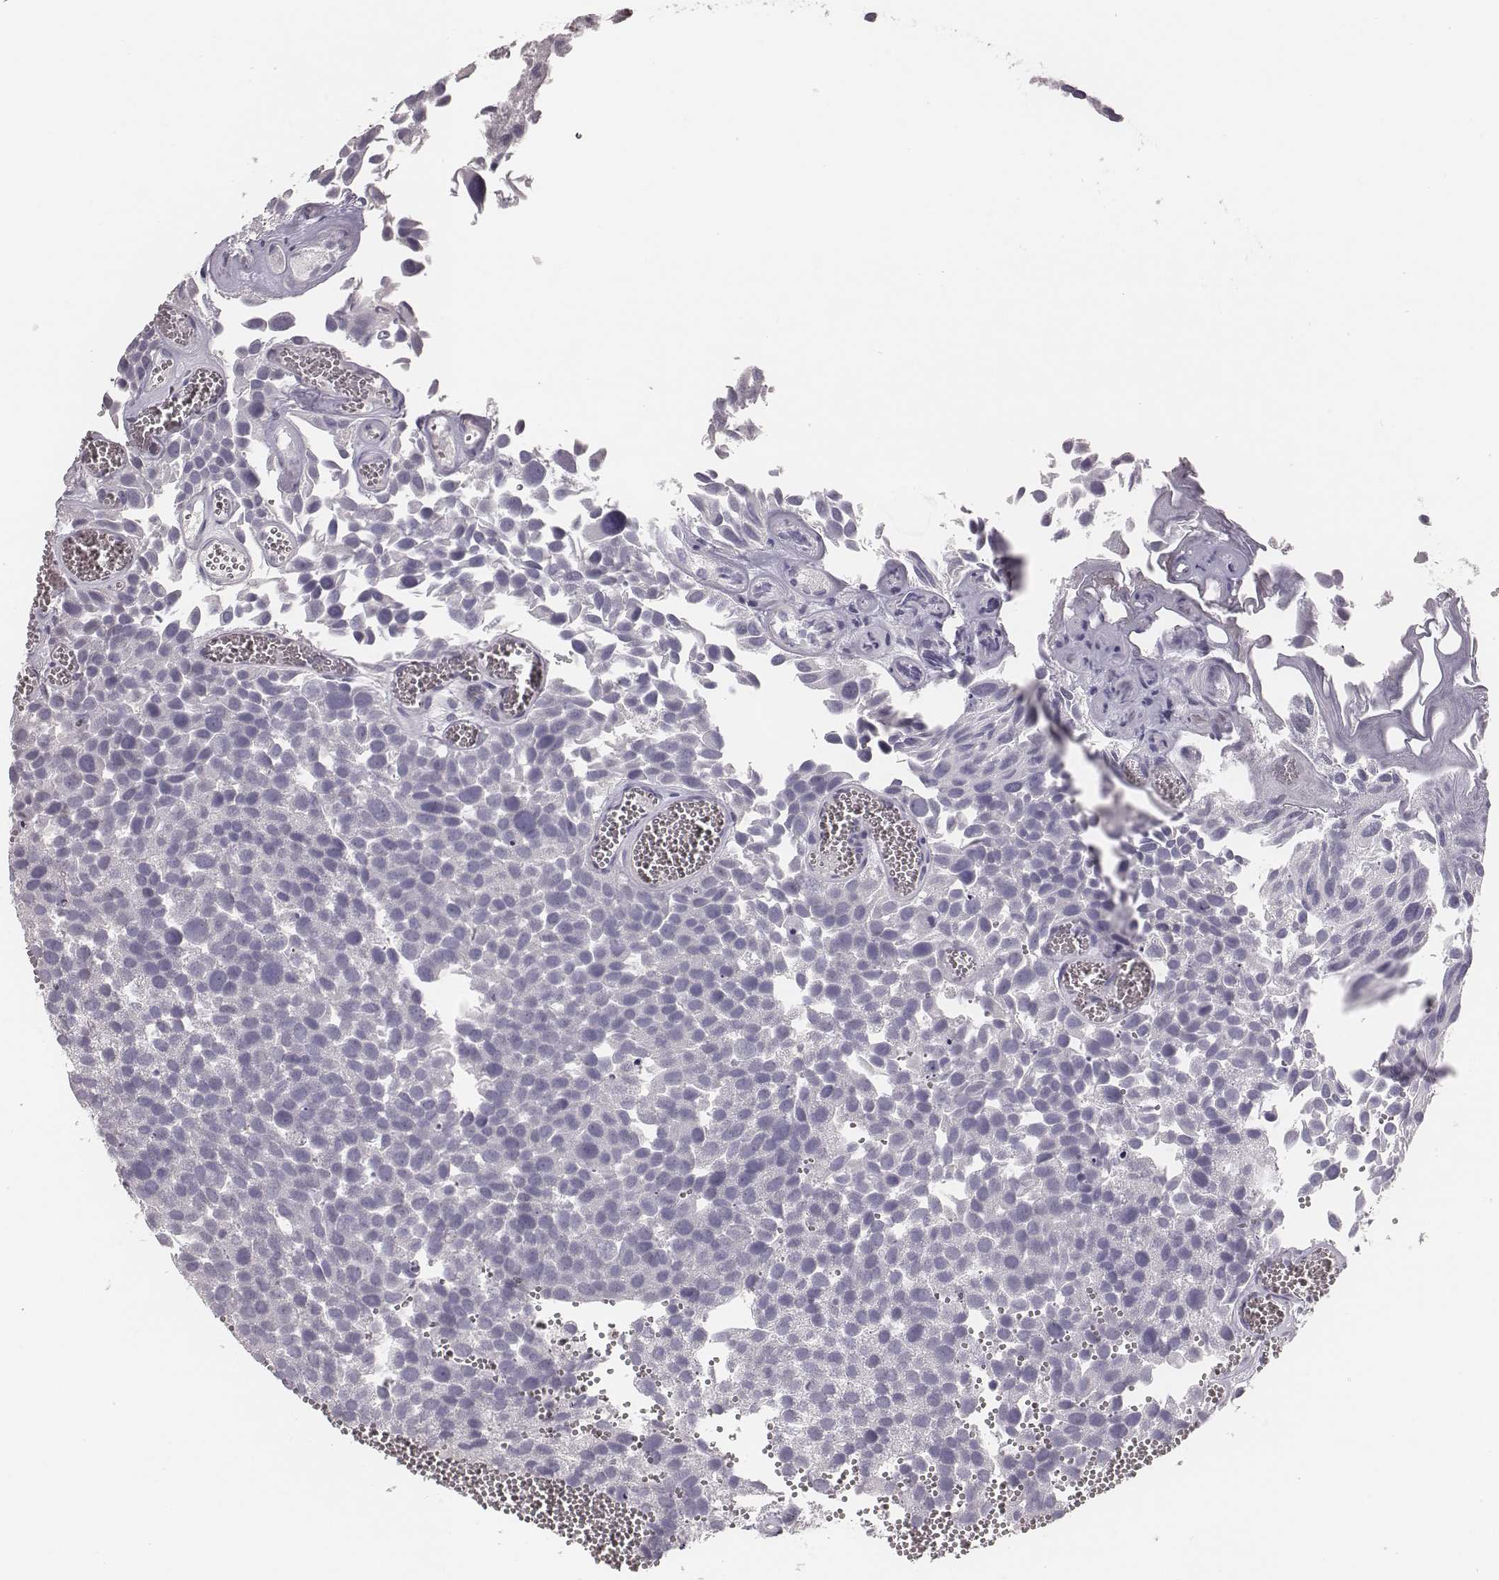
{"staining": {"intensity": "negative", "quantity": "none", "location": "none"}, "tissue": "urothelial cancer", "cell_type": "Tumor cells", "image_type": "cancer", "snomed": [{"axis": "morphology", "description": "Urothelial carcinoma, Low grade"}, {"axis": "topography", "description": "Urinary bladder"}], "caption": "This is a photomicrograph of immunohistochemistry (IHC) staining of urothelial cancer, which shows no positivity in tumor cells.", "gene": "CSHL1", "patient": {"sex": "female", "age": 69}}